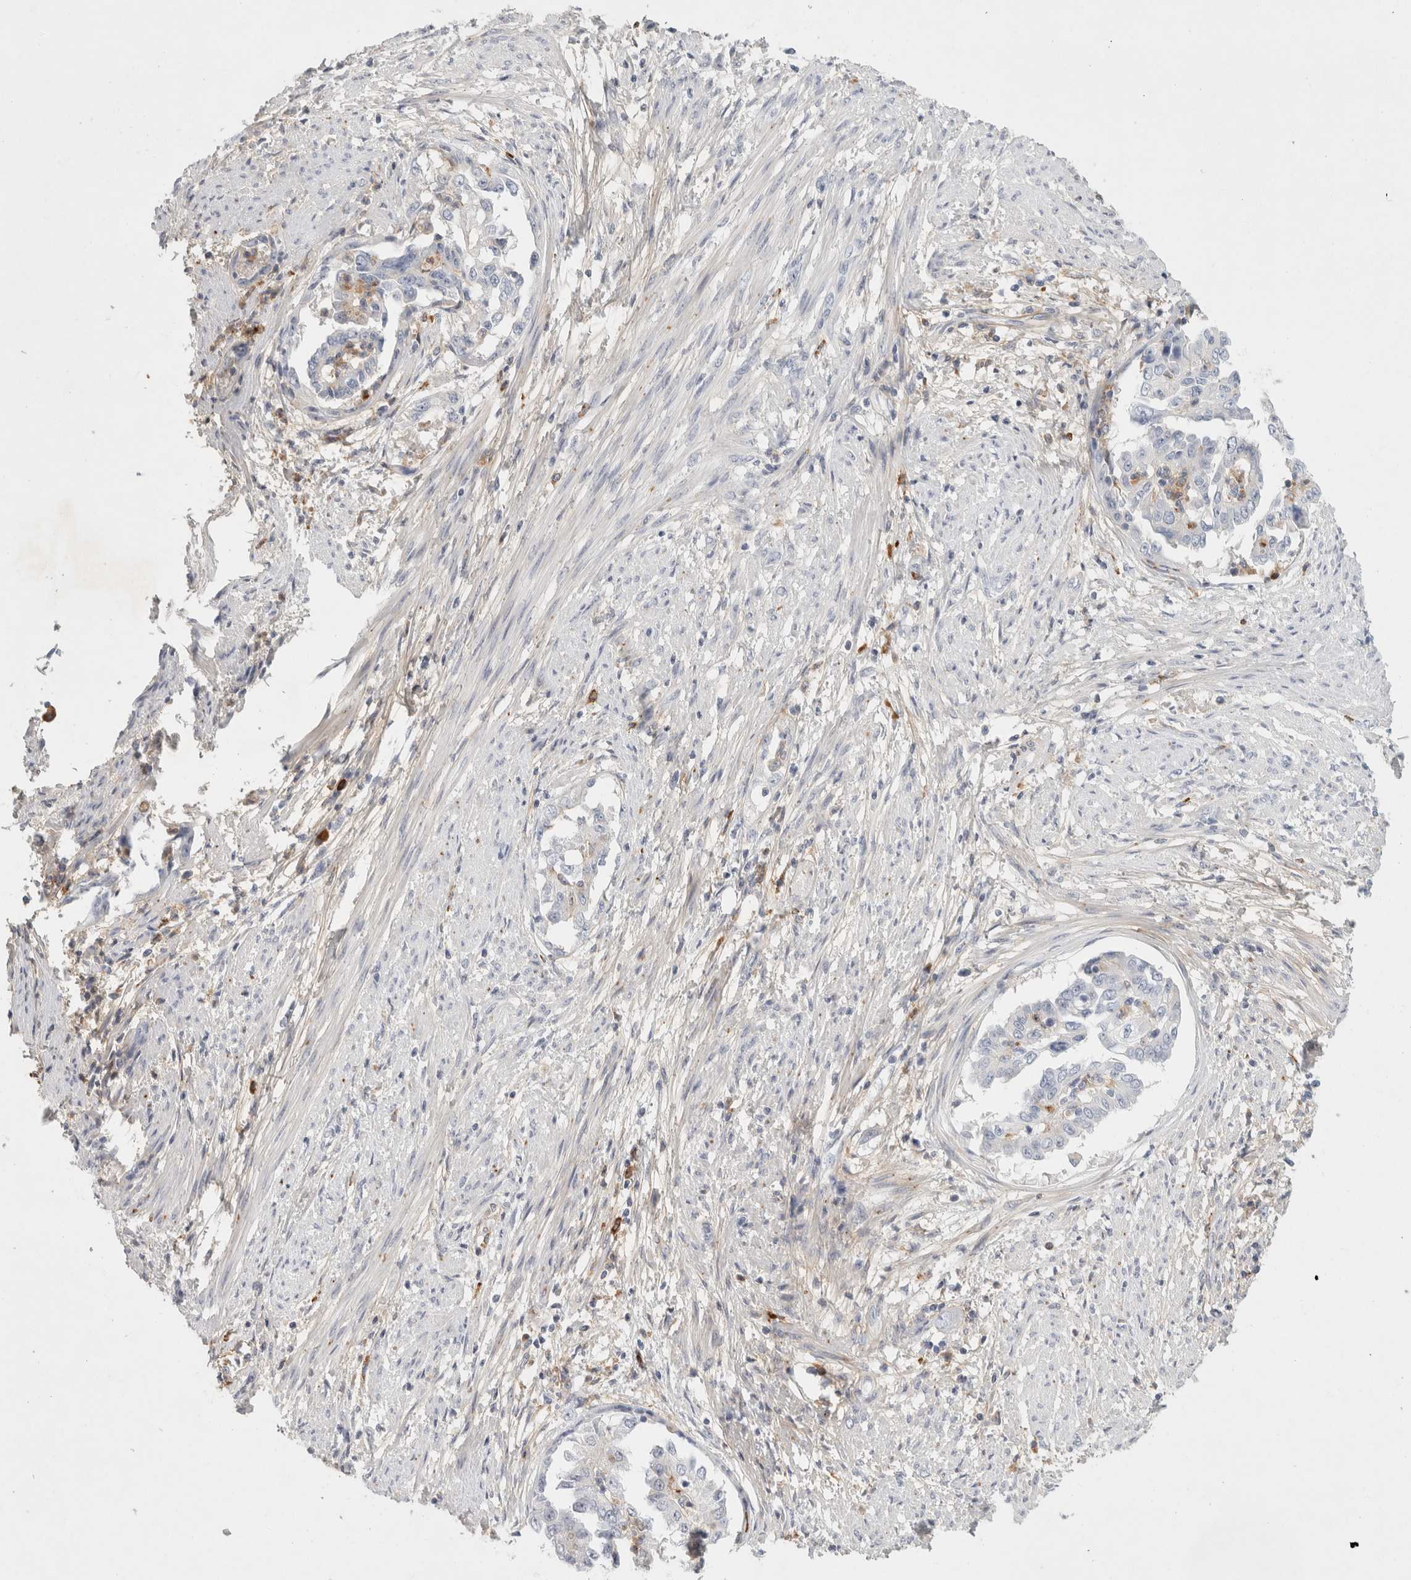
{"staining": {"intensity": "negative", "quantity": "none", "location": "none"}, "tissue": "endometrial cancer", "cell_type": "Tumor cells", "image_type": "cancer", "snomed": [{"axis": "morphology", "description": "Adenocarcinoma, NOS"}, {"axis": "topography", "description": "Endometrium"}], "caption": "IHC photomicrograph of neoplastic tissue: human endometrial adenocarcinoma stained with DAB (3,3'-diaminobenzidine) reveals no significant protein expression in tumor cells.", "gene": "FGL2", "patient": {"sex": "female", "age": 85}}